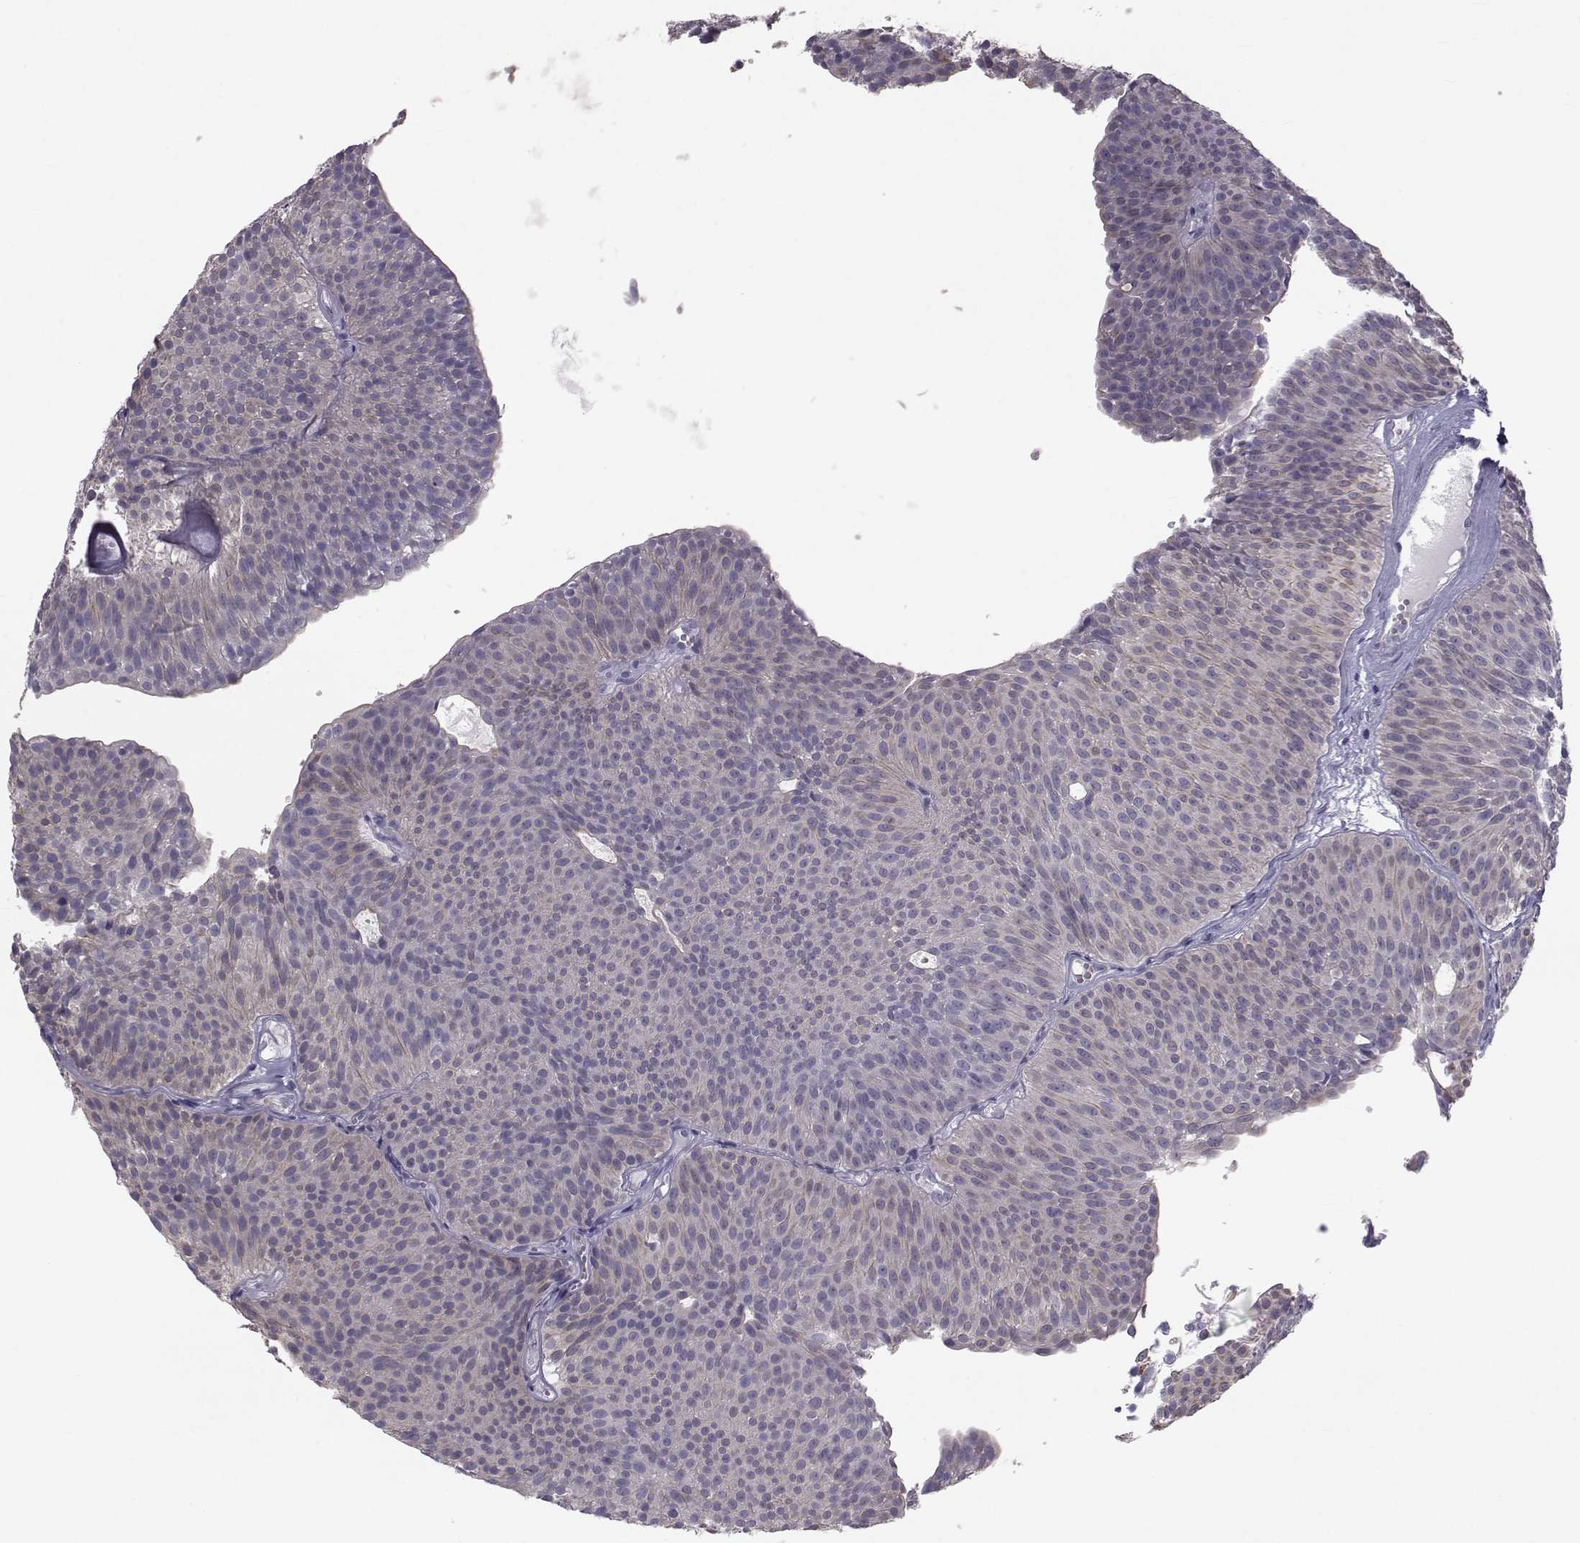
{"staining": {"intensity": "weak", "quantity": "<25%", "location": "cytoplasmic/membranous"}, "tissue": "urothelial cancer", "cell_type": "Tumor cells", "image_type": "cancer", "snomed": [{"axis": "morphology", "description": "Urothelial carcinoma, Low grade"}, {"axis": "topography", "description": "Urinary bladder"}], "caption": "Immunohistochemical staining of human urothelial carcinoma (low-grade) exhibits no significant positivity in tumor cells. (Brightfield microscopy of DAB (3,3'-diaminobenzidine) immunohistochemistry at high magnification).", "gene": "GARIN3", "patient": {"sex": "male", "age": 63}}